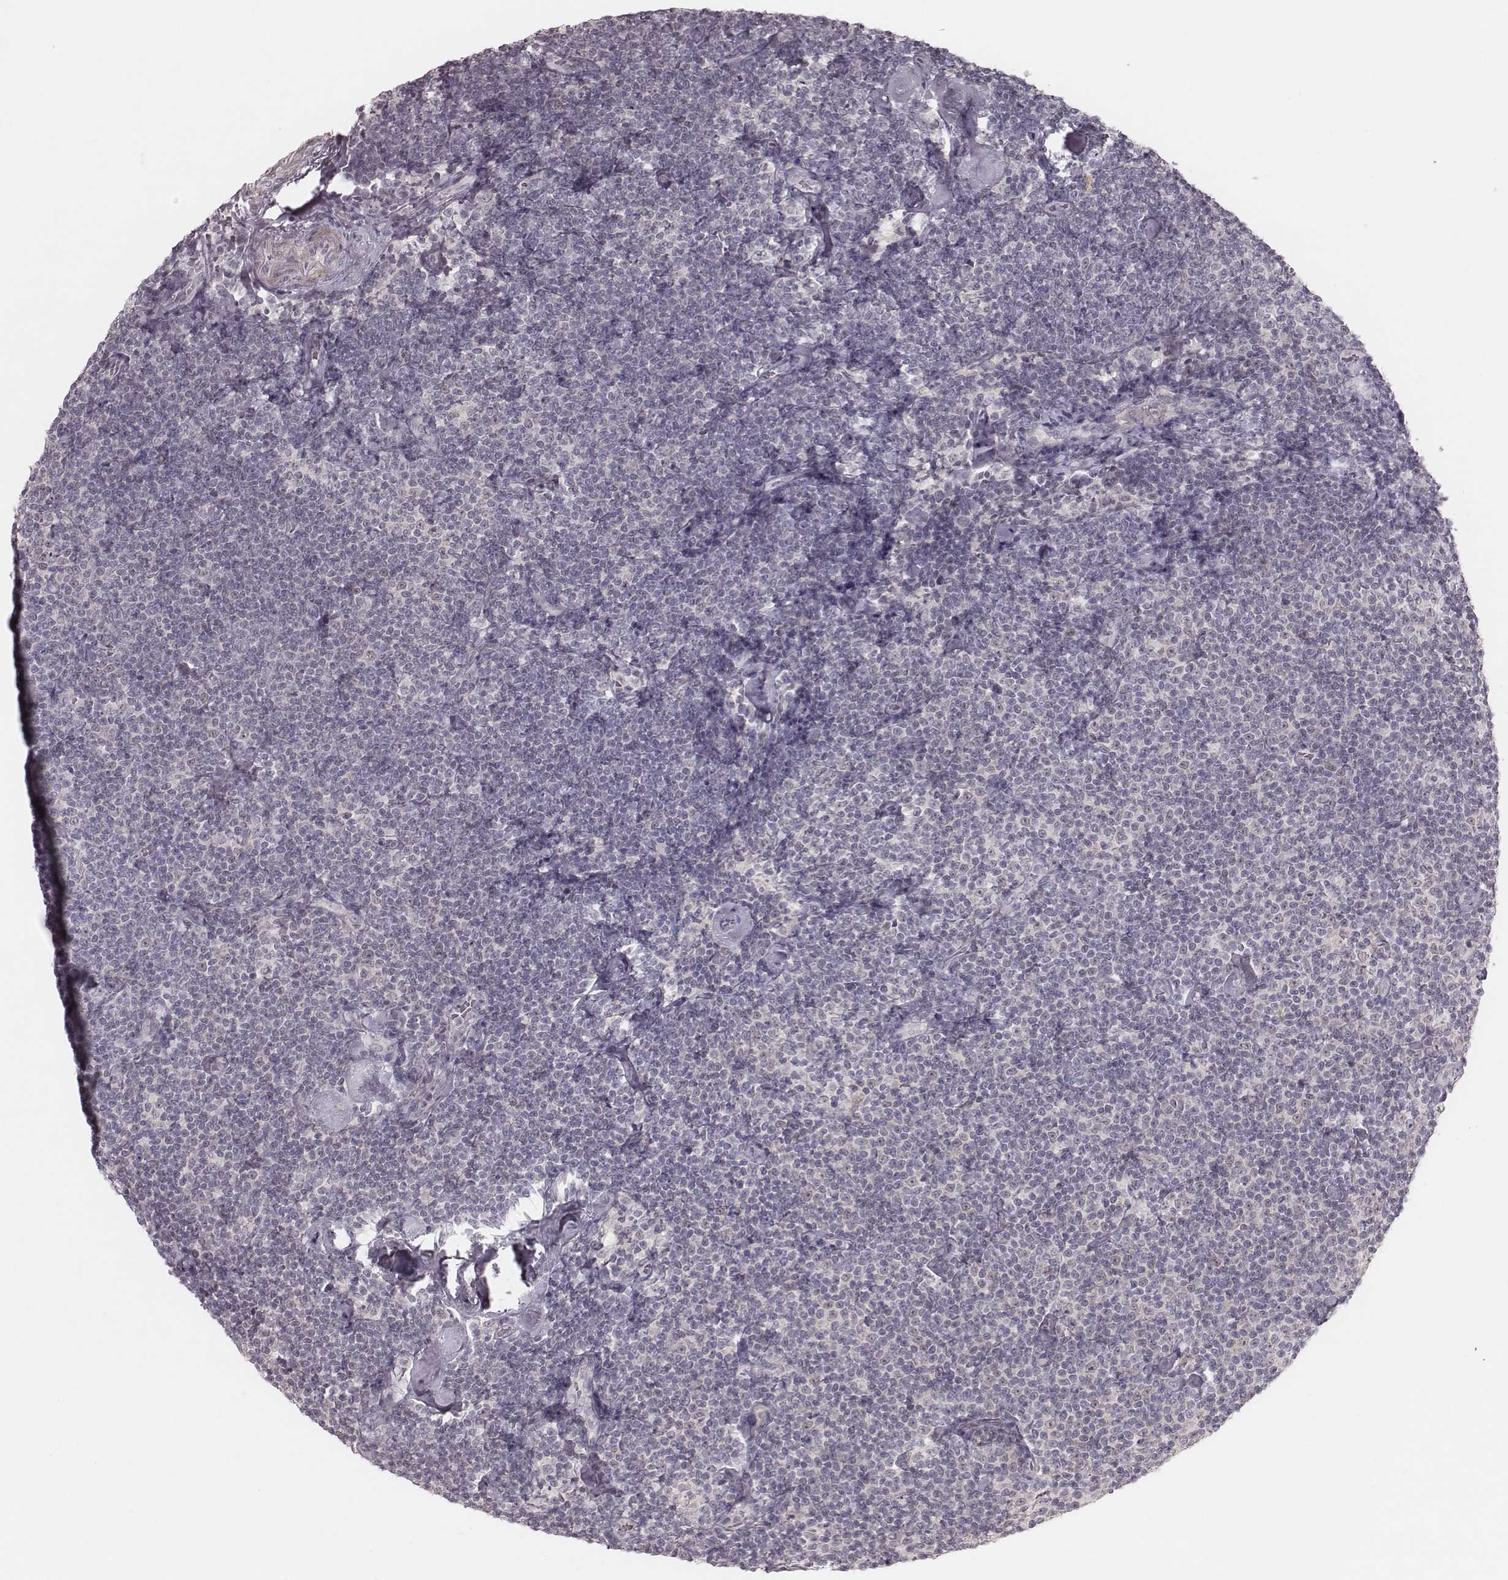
{"staining": {"intensity": "negative", "quantity": "none", "location": "none"}, "tissue": "lymphoma", "cell_type": "Tumor cells", "image_type": "cancer", "snomed": [{"axis": "morphology", "description": "Malignant lymphoma, non-Hodgkin's type, Low grade"}, {"axis": "topography", "description": "Lymph node"}], "caption": "Immunohistochemical staining of lymphoma exhibits no significant positivity in tumor cells.", "gene": "FAM13B", "patient": {"sex": "male", "age": 81}}